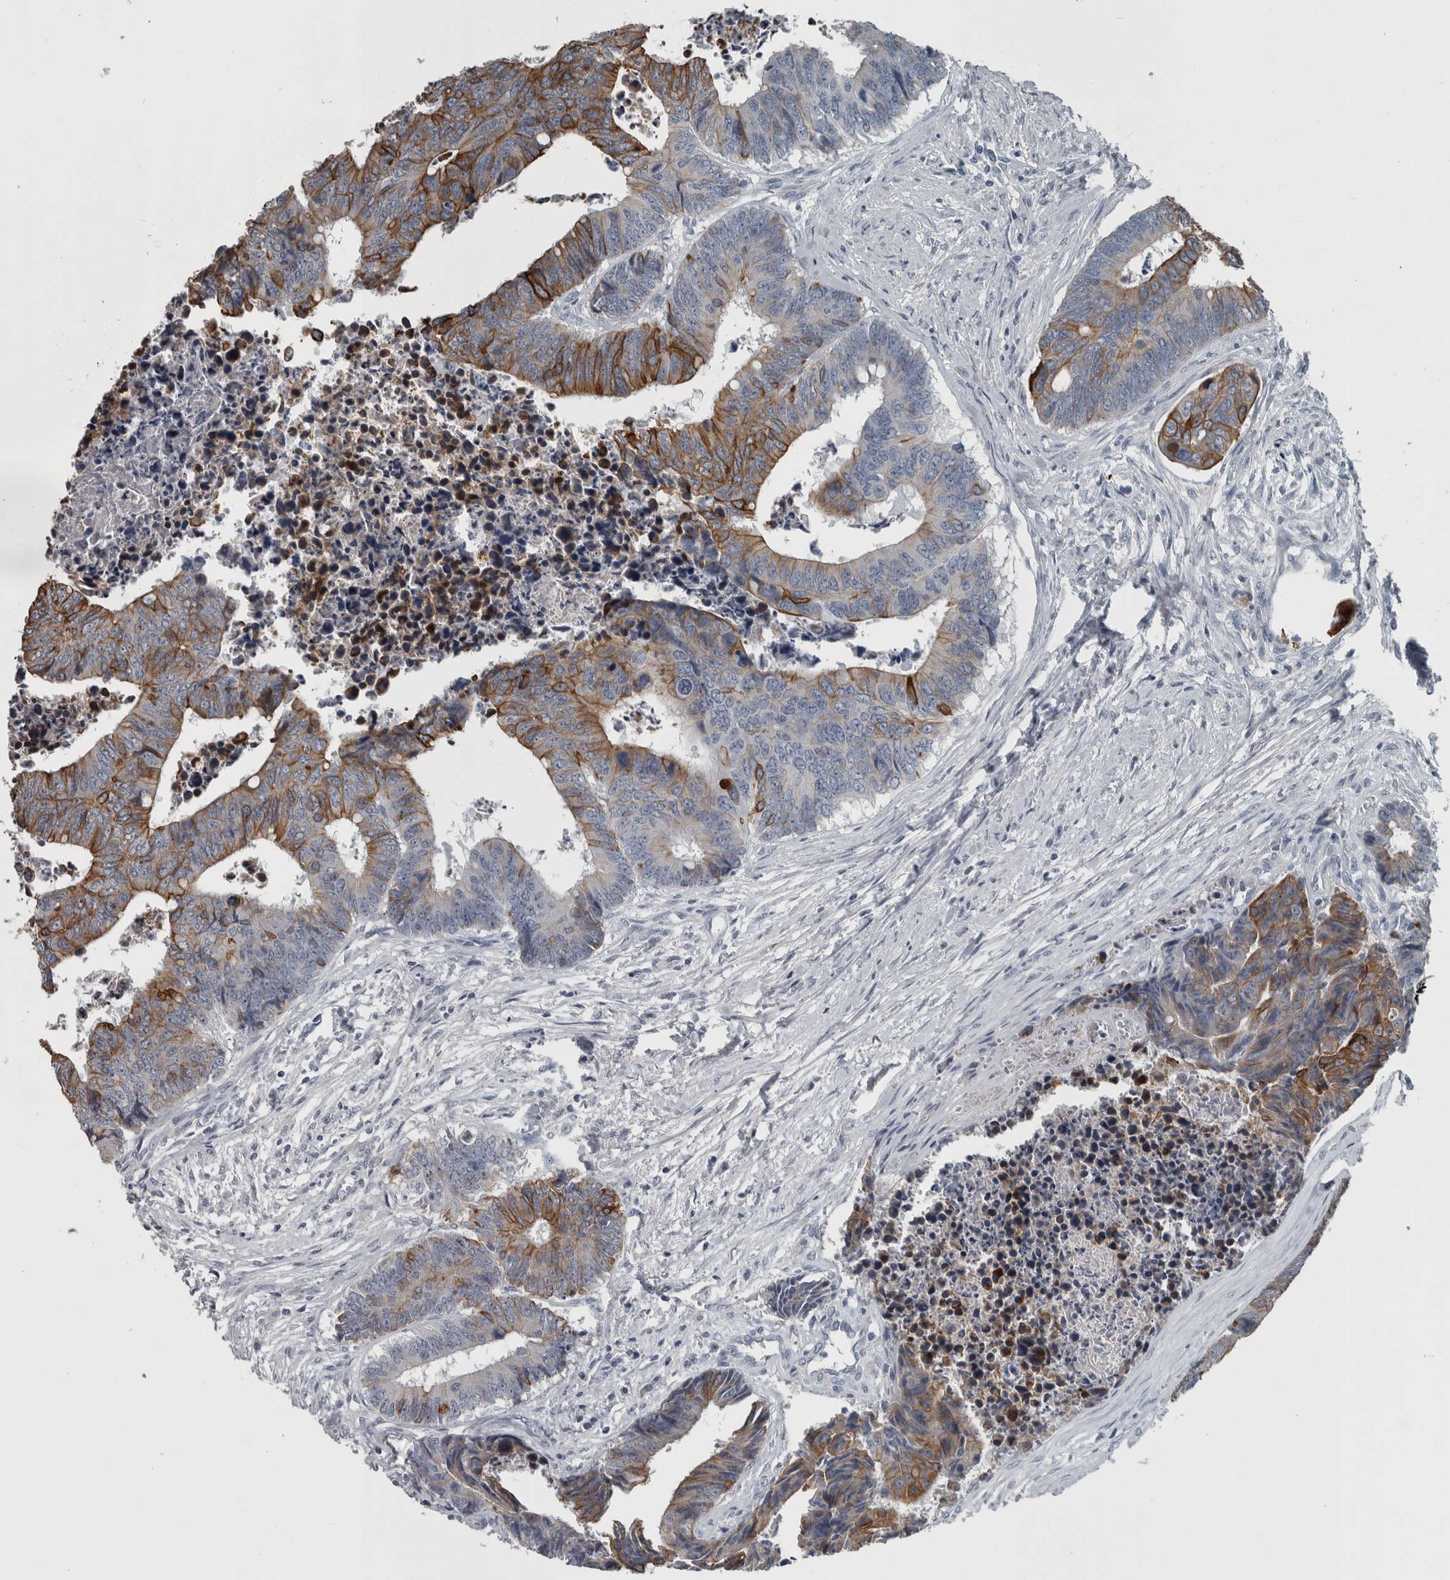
{"staining": {"intensity": "strong", "quantity": "<25%", "location": "cytoplasmic/membranous"}, "tissue": "colorectal cancer", "cell_type": "Tumor cells", "image_type": "cancer", "snomed": [{"axis": "morphology", "description": "Adenocarcinoma, NOS"}, {"axis": "topography", "description": "Rectum"}], "caption": "Immunohistochemistry (IHC) of colorectal cancer (adenocarcinoma) exhibits medium levels of strong cytoplasmic/membranous staining in approximately <25% of tumor cells.", "gene": "KRT20", "patient": {"sex": "male", "age": 84}}